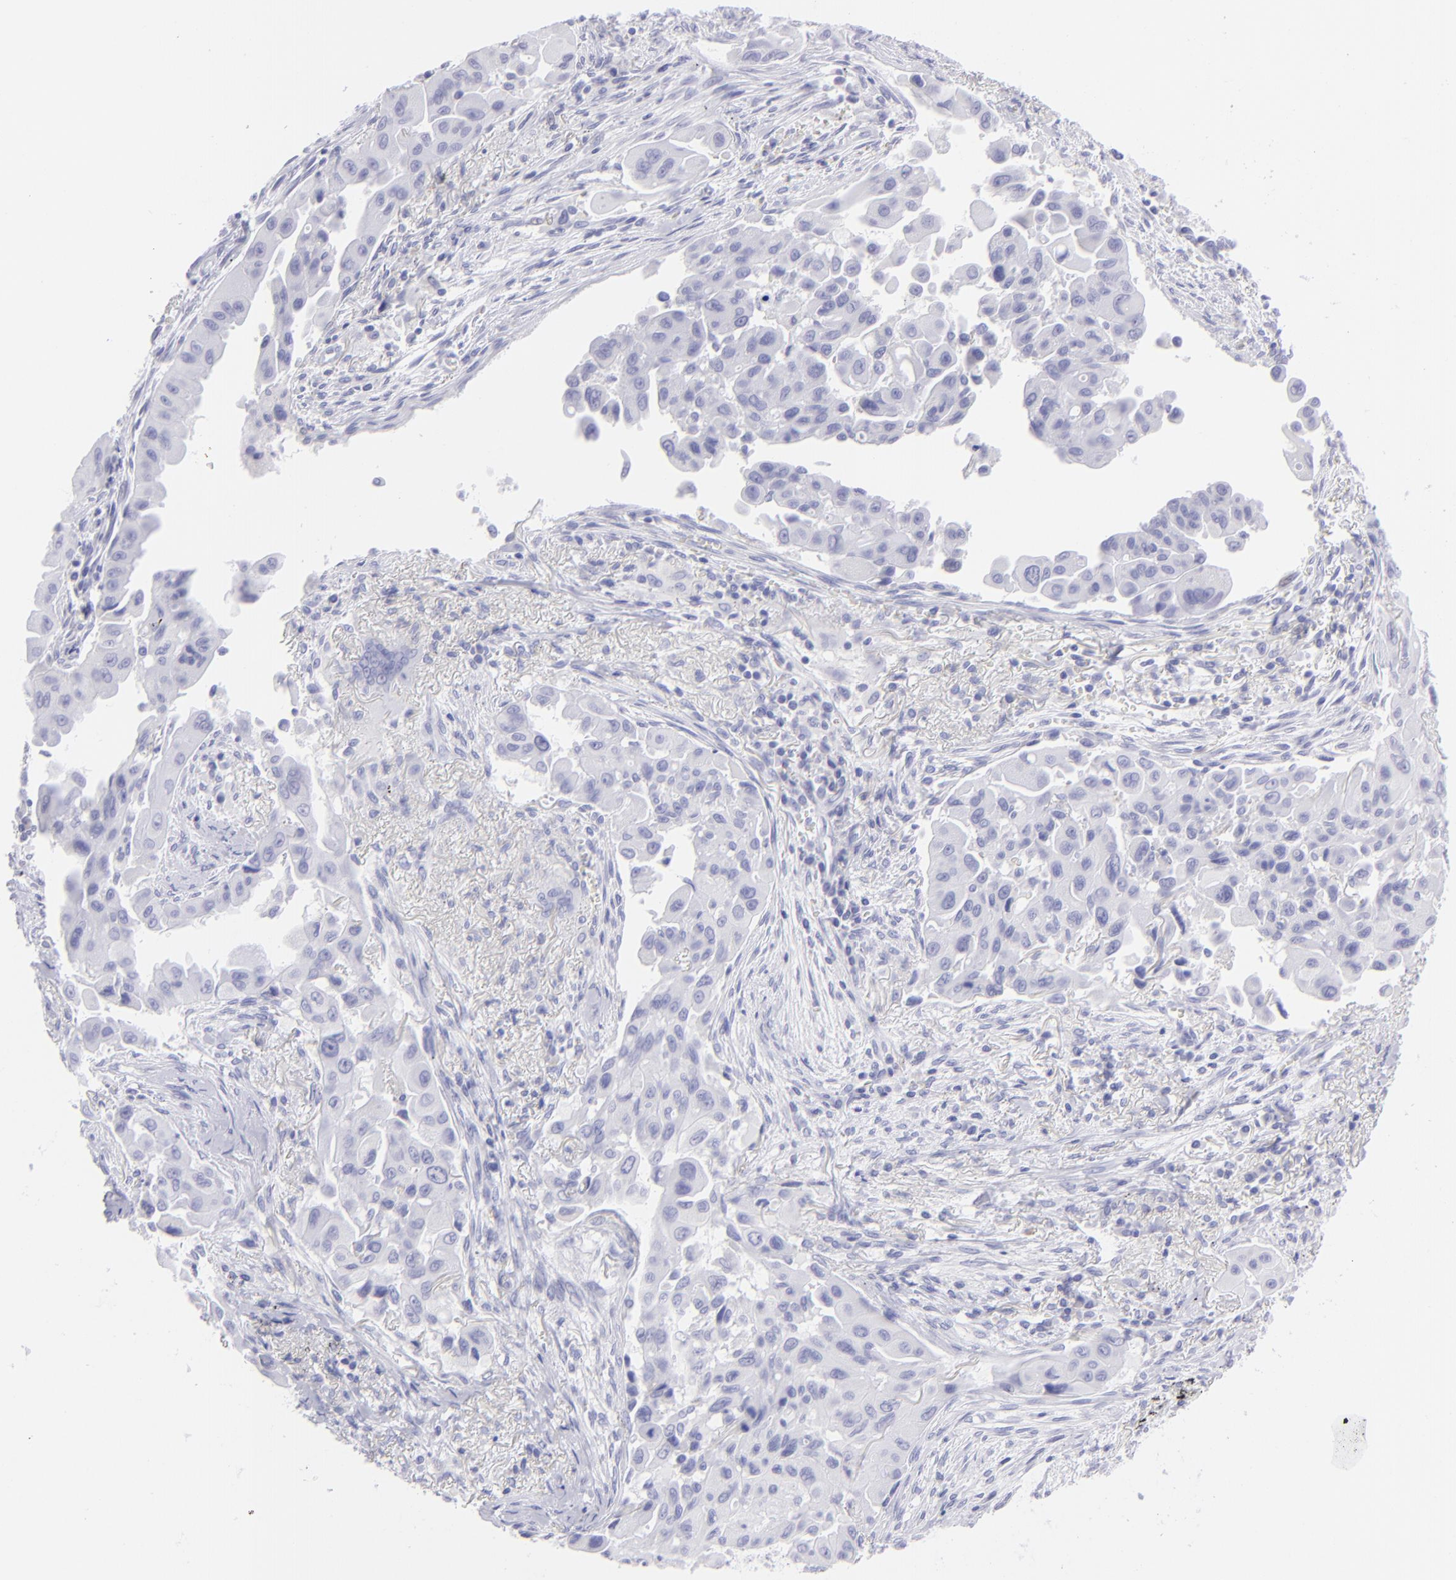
{"staining": {"intensity": "negative", "quantity": "none", "location": "none"}, "tissue": "lung cancer", "cell_type": "Tumor cells", "image_type": "cancer", "snomed": [{"axis": "morphology", "description": "Adenocarcinoma, NOS"}, {"axis": "topography", "description": "Lung"}], "caption": "Immunohistochemistry image of human lung cancer stained for a protein (brown), which displays no expression in tumor cells.", "gene": "SLC1A2", "patient": {"sex": "male", "age": 68}}